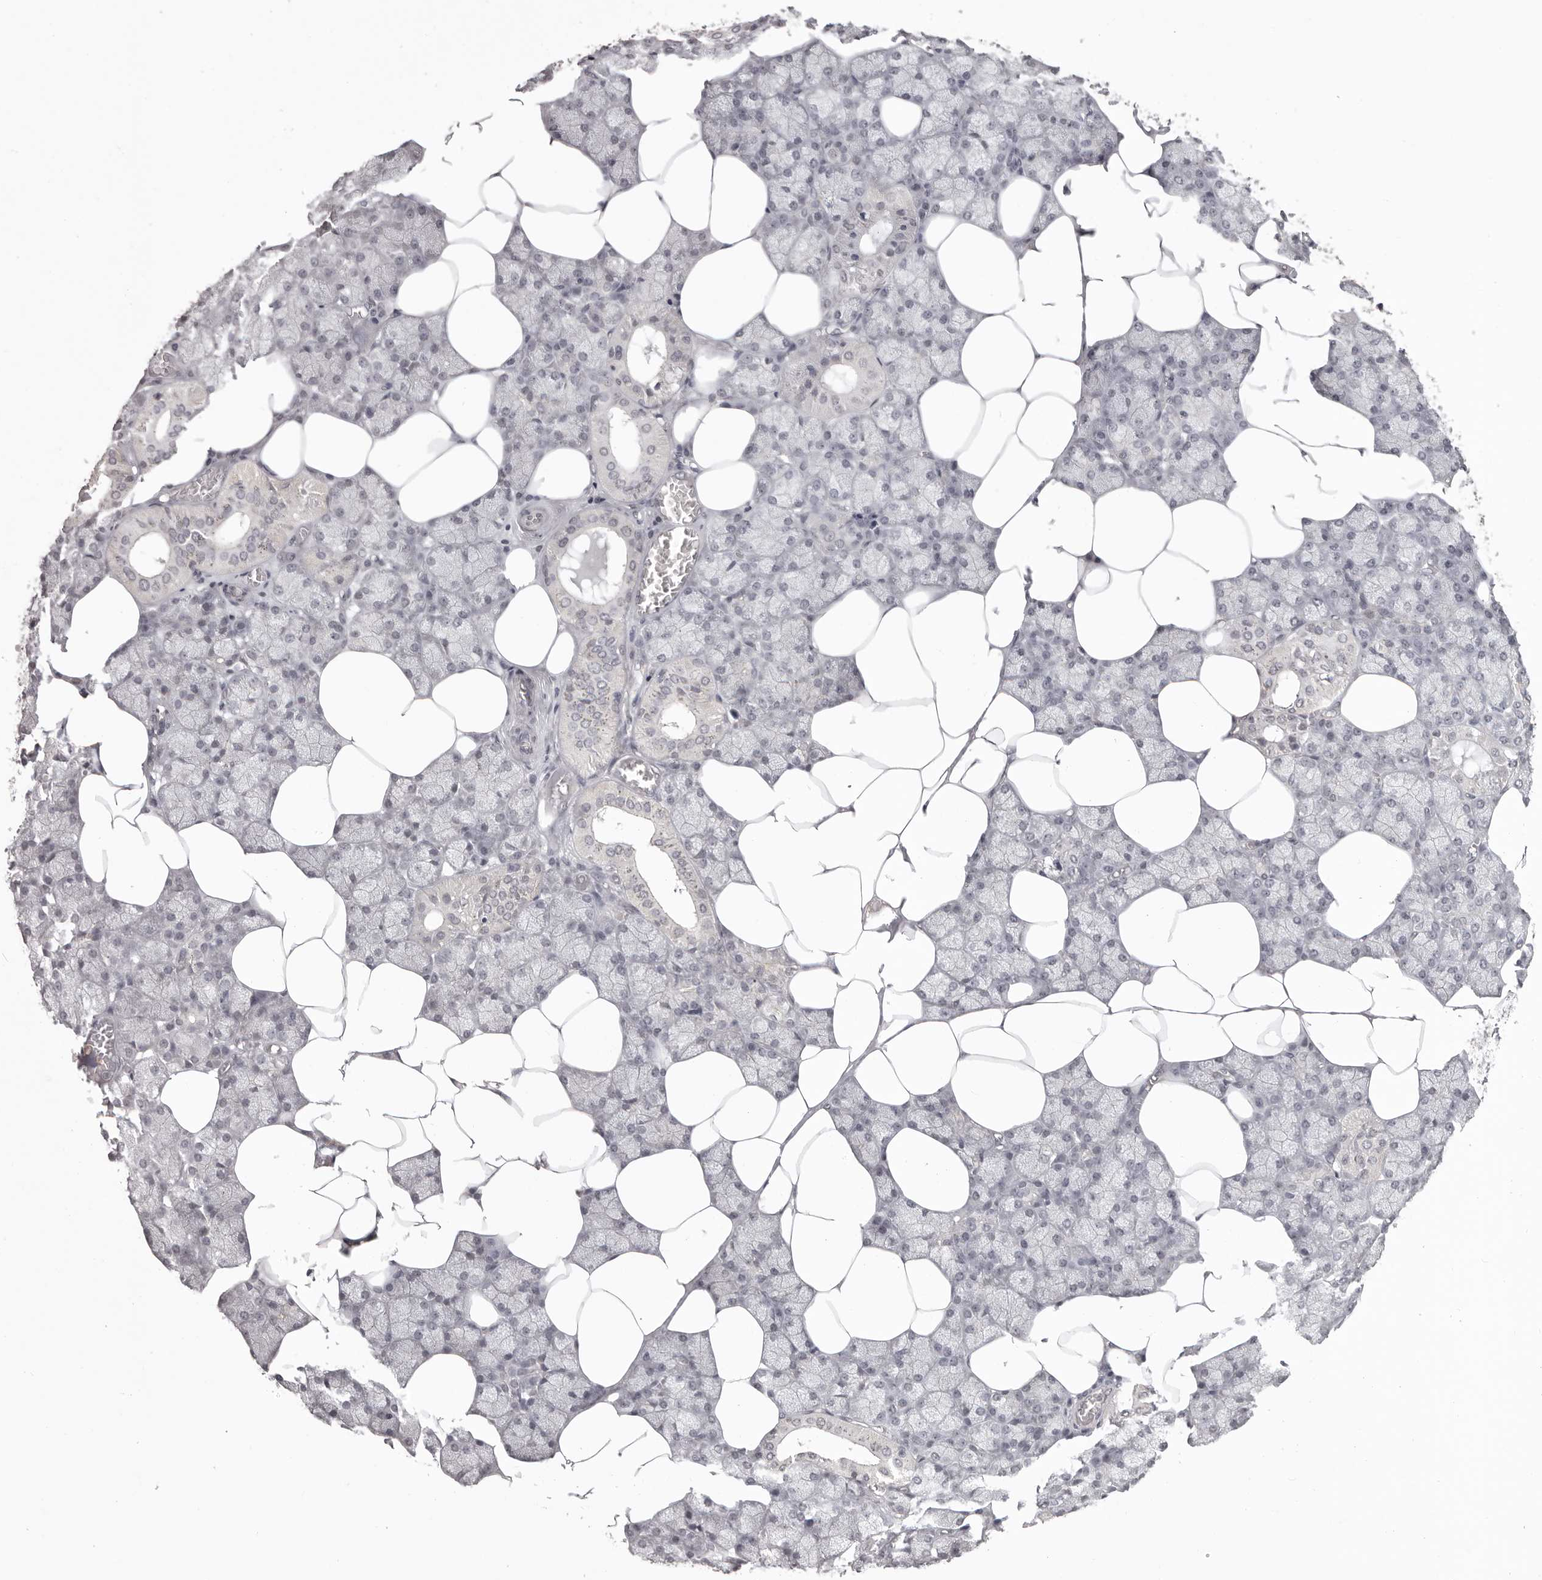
{"staining": {"intensity": "weak", "quantity": "<25%", "location": "cytoplasmic/membranous,nuclear"}, "tissue": "salivary gland", "cell_type": "Glandular cells", "image_type": "normal", "snomed": [{"axis": "morphology", "description": "Normal tissue, NOS"}, {"axis": "topography", "description": "Salivary gland"}], "caption": "An immunohistochemistry image of benign salivary gland is shown. There is no staining in glandular cells of salivary gland.", "gene": "RNF2", "patient": {"sex": "male", "age": 62}}